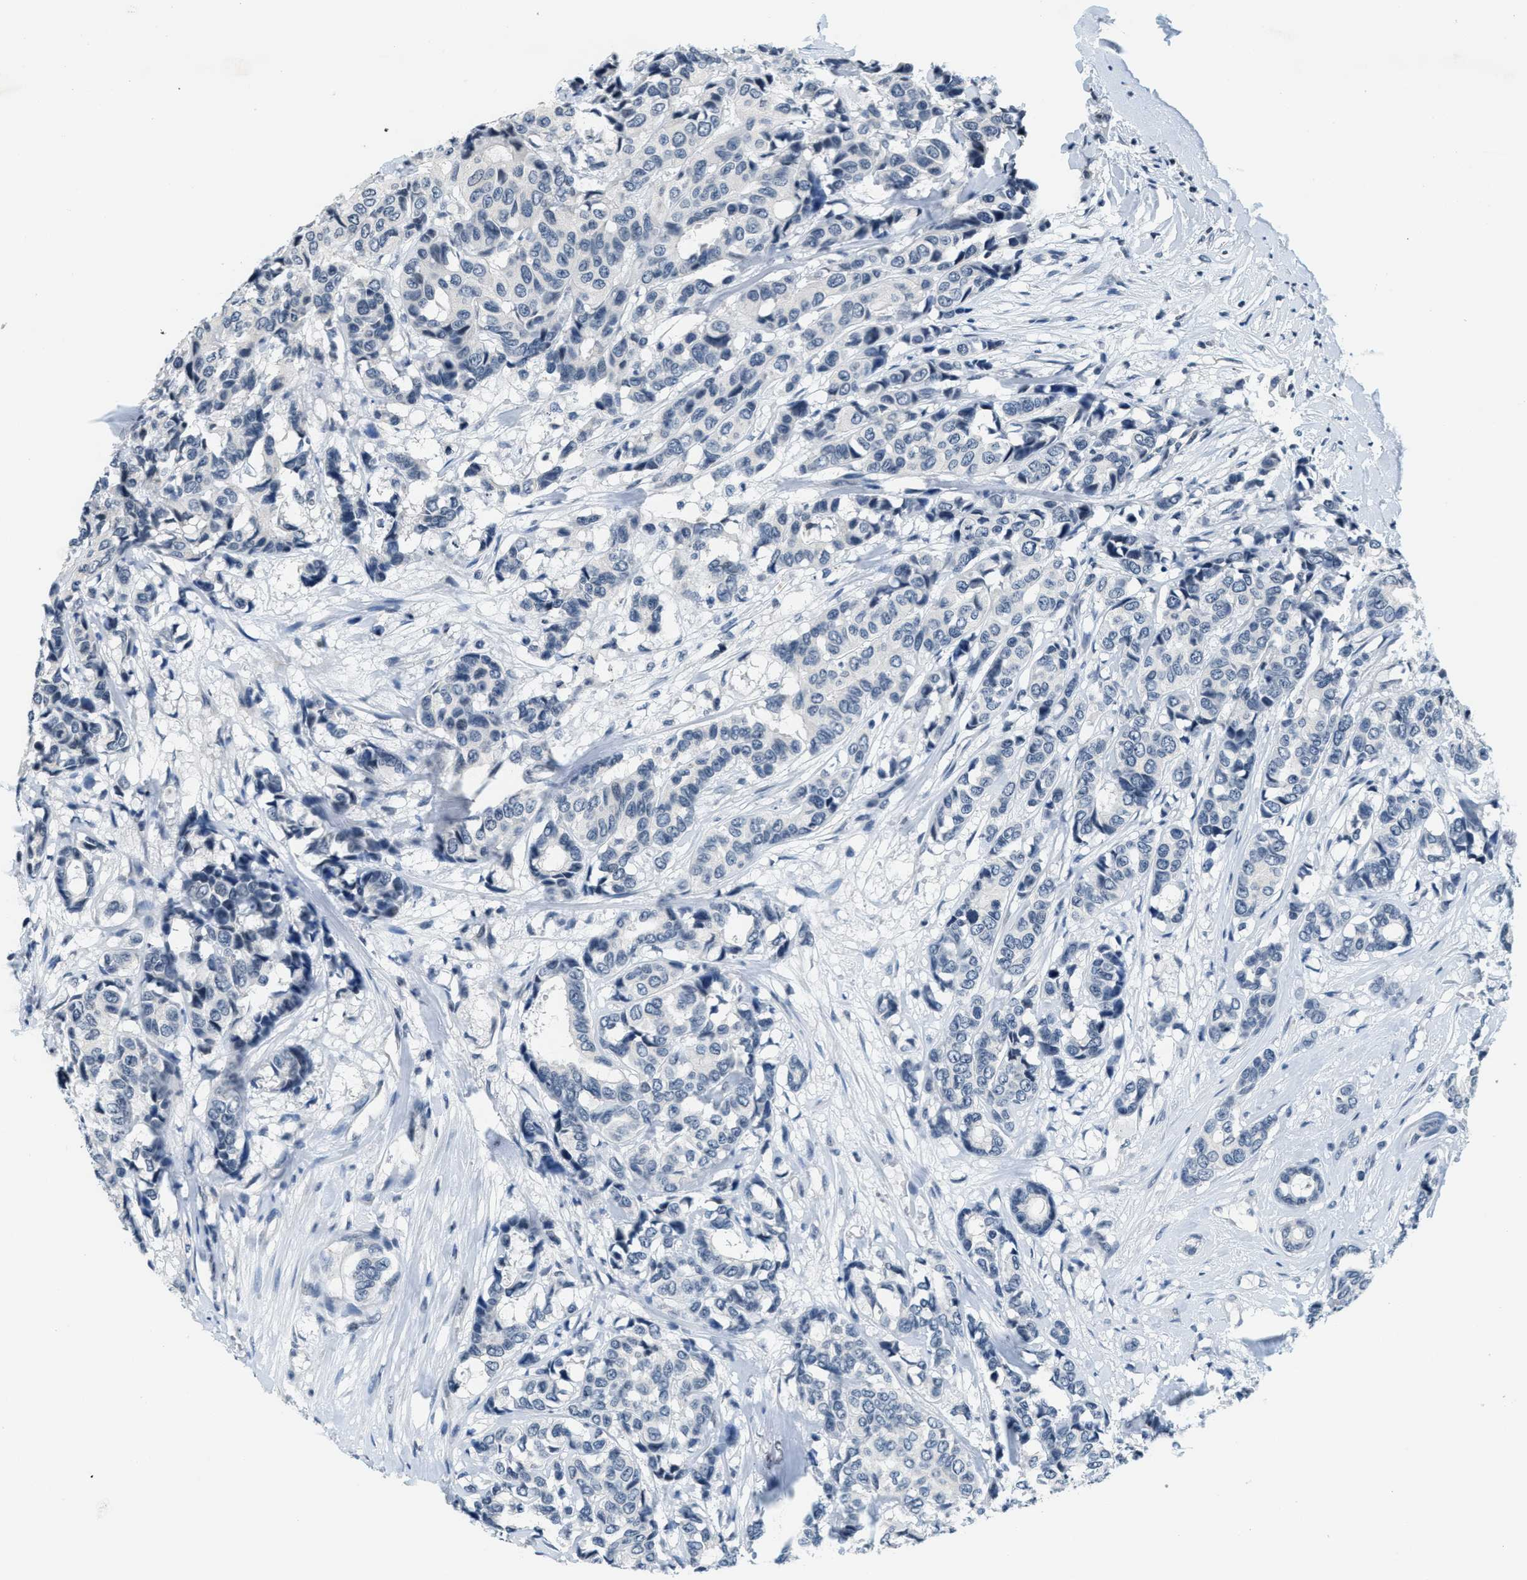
{"staining": {"intensity": "negative", "quantity": "none", "location": "none"}, "tissue": "breast cancer", "cell_type": "Tumor cells", "image_type": "cancer", "snomed": [{"axis": "morphology", "description": "Duct carcinoma"}, {"axis": "topography", "description": "Breast"}], "caption": "The image demonstrates no significant expression in tumor cells of breast cancer (invasive ductal carcinoma).", "gene": "CA4", "patient": {"sex": "female", "age": 87}}